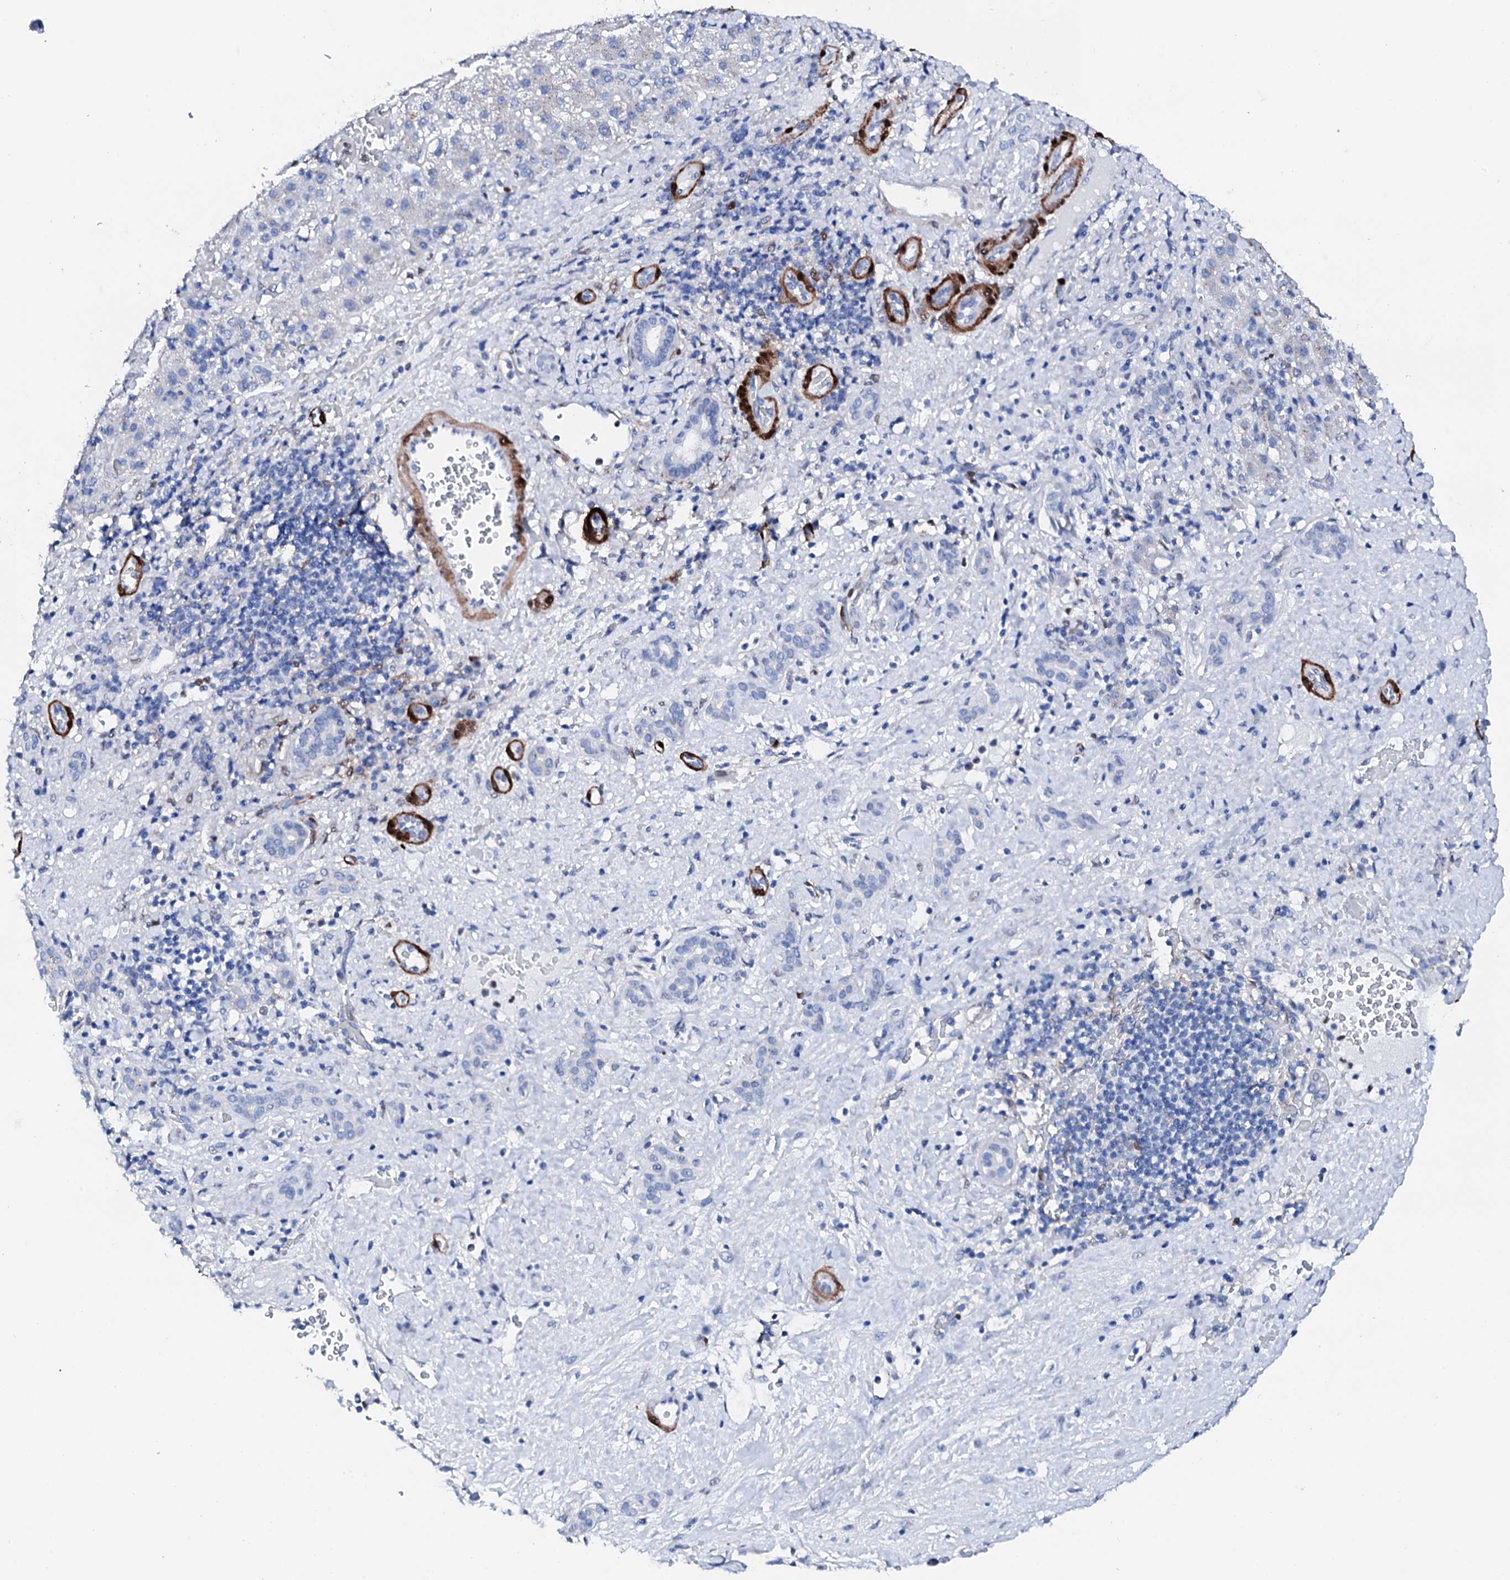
{"staining": {"intensity": "negative", "quantity": "none", "location": "none"}, "tissue": "liver cancer", "cell_type": "Tumor cells", "image_type": "cancer", "snomed": [{"axis": "morphology", "description": "Normal tissue, NOS"}, {"axis": "morphology", "description": "Carcinoma, Hepatocellular, NOS"}, {"axis": "topography", "description": "Liver"}], "caption": "Histopathology image shows no significant protein positivity in tumor cells of liver cancer (hepatocellular carcinoma).", "gene": "NRIP2", "patient": {"sex": "male", "age": 57}}